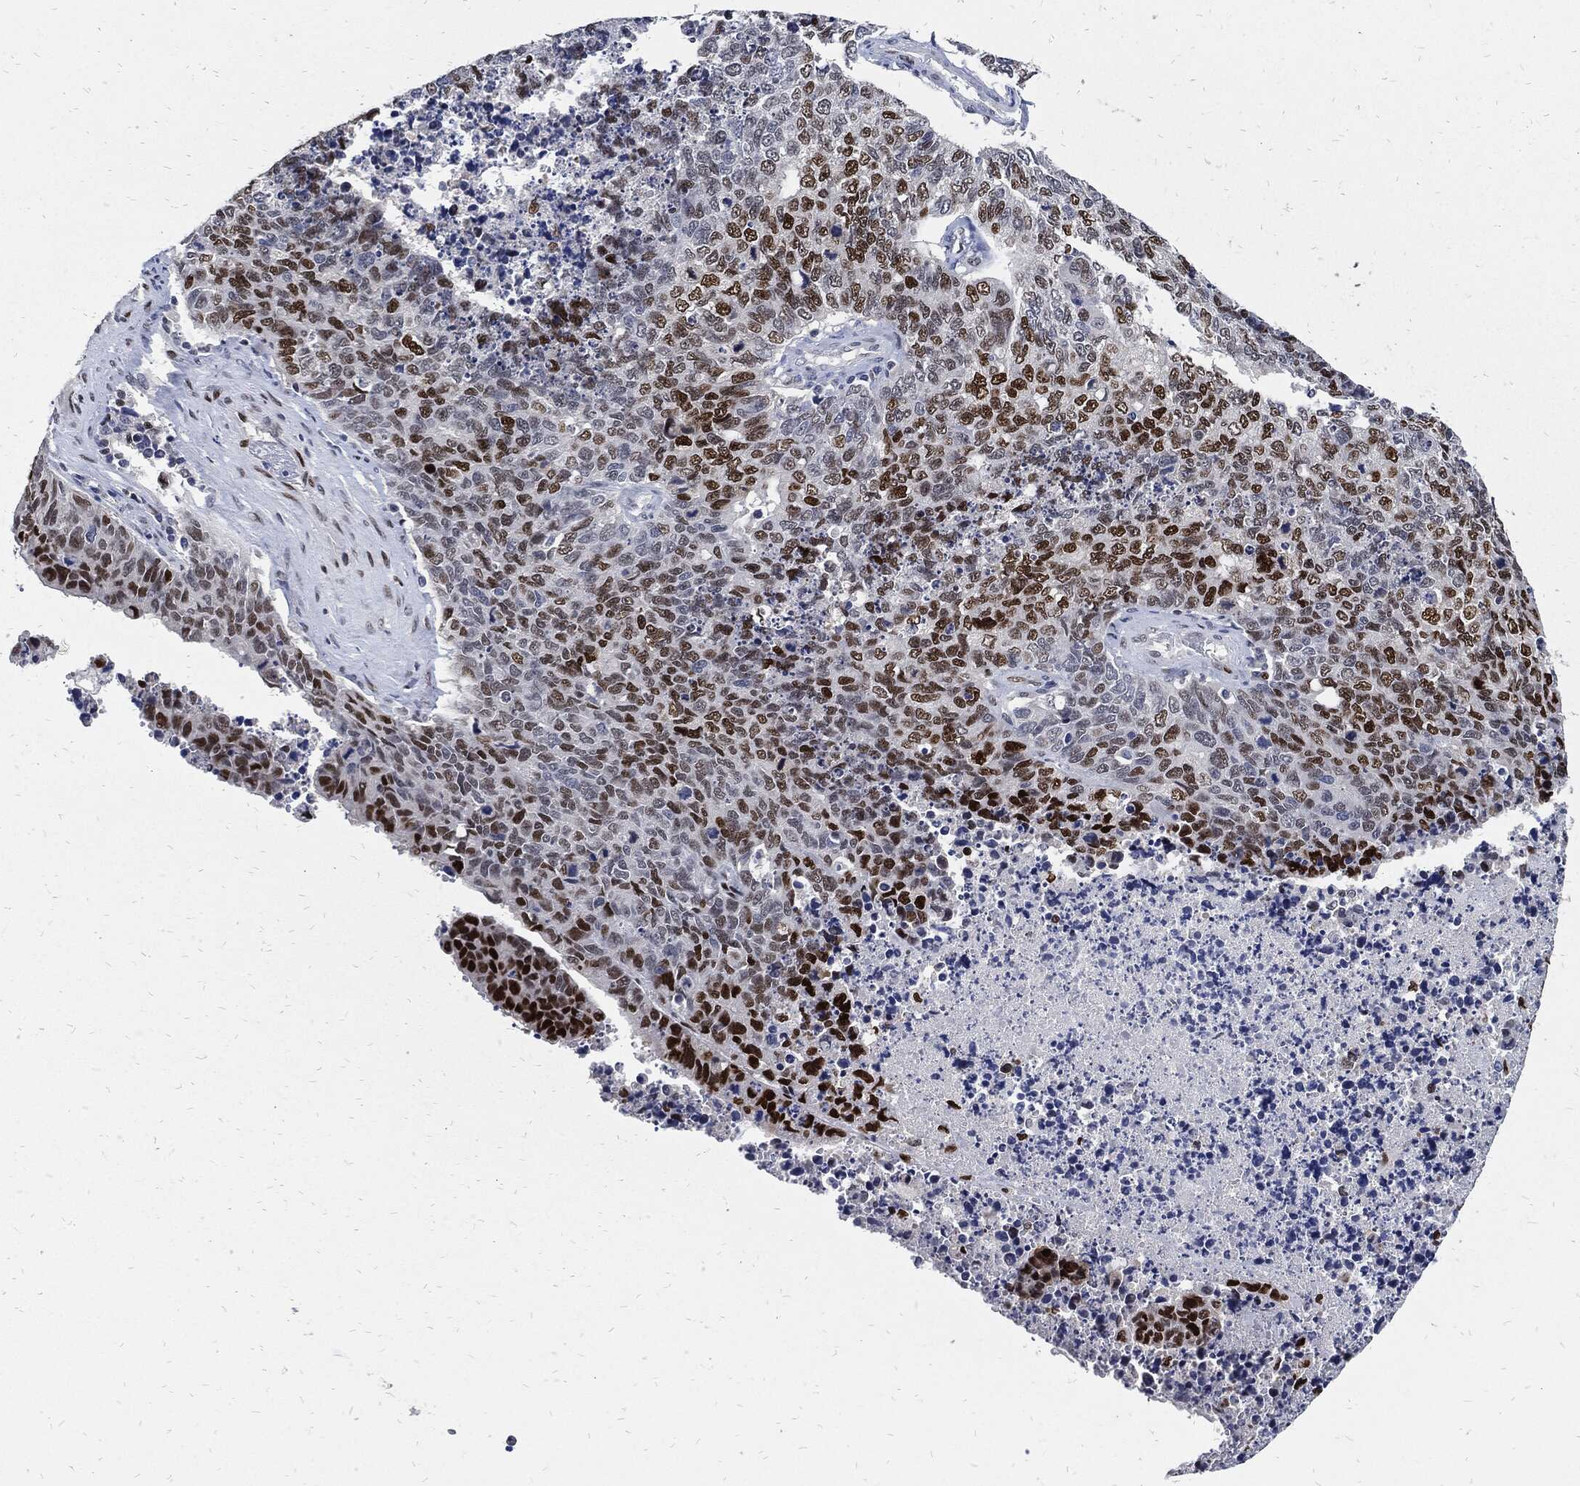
{"staining": {"intensity": "strong", "quantity": "25%-75%", "location": "nuclear"}, "tissue": "cervical cancer", "cell_type": "Tumor cells", "image_type": "cancer", "snomed": [{"axis": "morphology", "description": "Squamous cell carcinoma, NOS"}, {"axis": "topography", "description": "Cervix"}], "caption": "An image showing strong nuclear positivity in about 25%-75% of tumor cells in cervical cancer (squamous cell carcinoma), as visualized by brown immunohistochemical staining.", "gene": "JUN", "patient": {"sex": "female", "age": 63}}